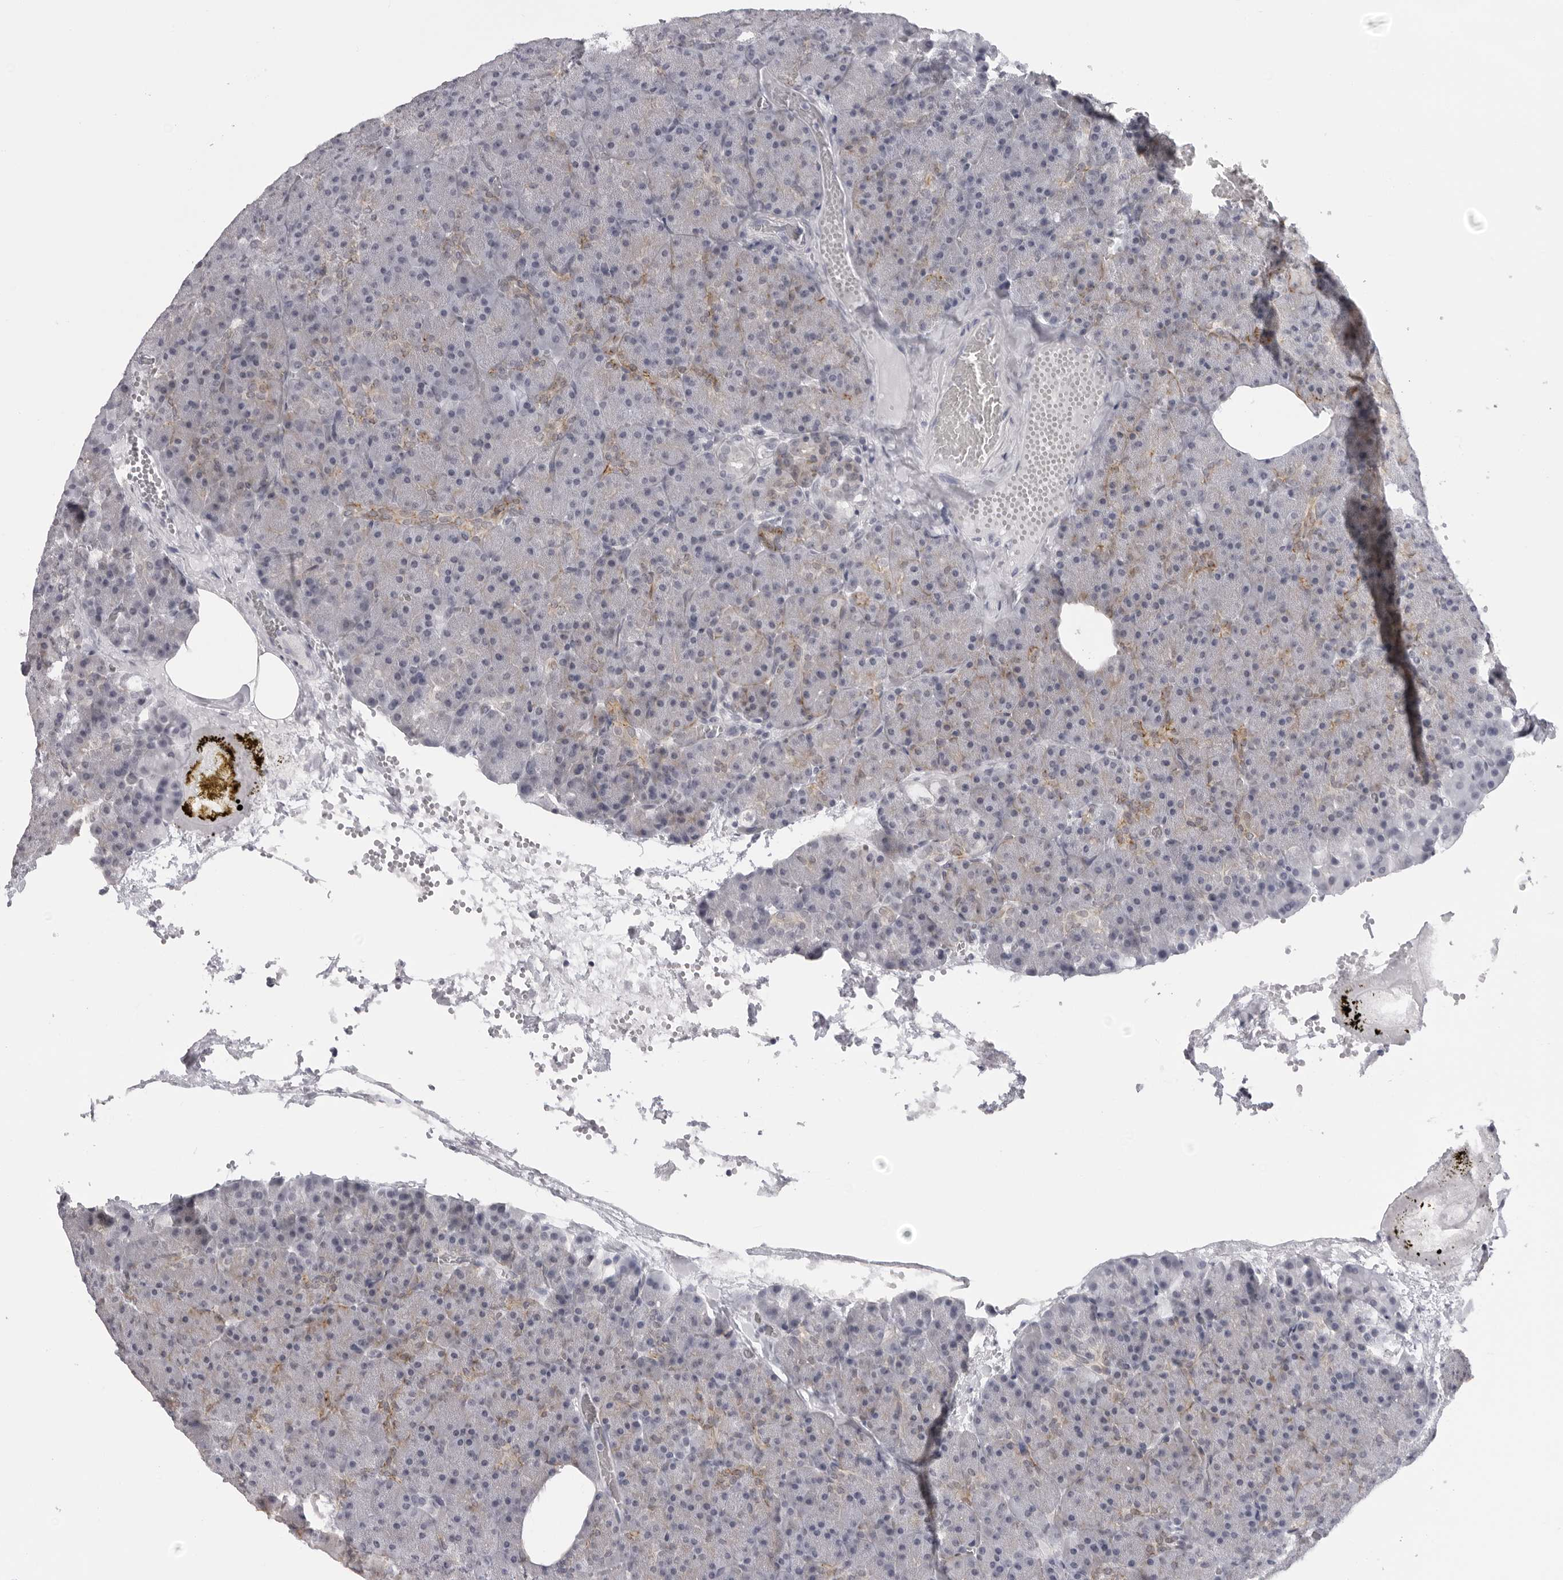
{"staining": {"intensity": "negative", "quantity": "none", "location": "none"}, "tissue": "pancreas", "cell_type": "Exocrine glandular cells", "image_type": "normal", "snomed": [{"axis": "morphology", "description": "Normal tissue, NOS"}, {"axis": "morphology", "description": "Carcinoid, malignant, NOS"}, {"axis": "topography", "description": "Pancreas"}], "caption": "Immunohistochemistry image of normal pancreas: human pancreas stained with DAB exhibits no significant protein positivity in exocrine glandular cells. Brightfield microscopy of immunohistochemistry (IHC) stained with DAB (3,3'-diaminobenzidine) (brown) and hematoxylin (blue), captured at high magnification.", "gene": "DNALI1", "patient": {"sex": "female", "age": 35}}